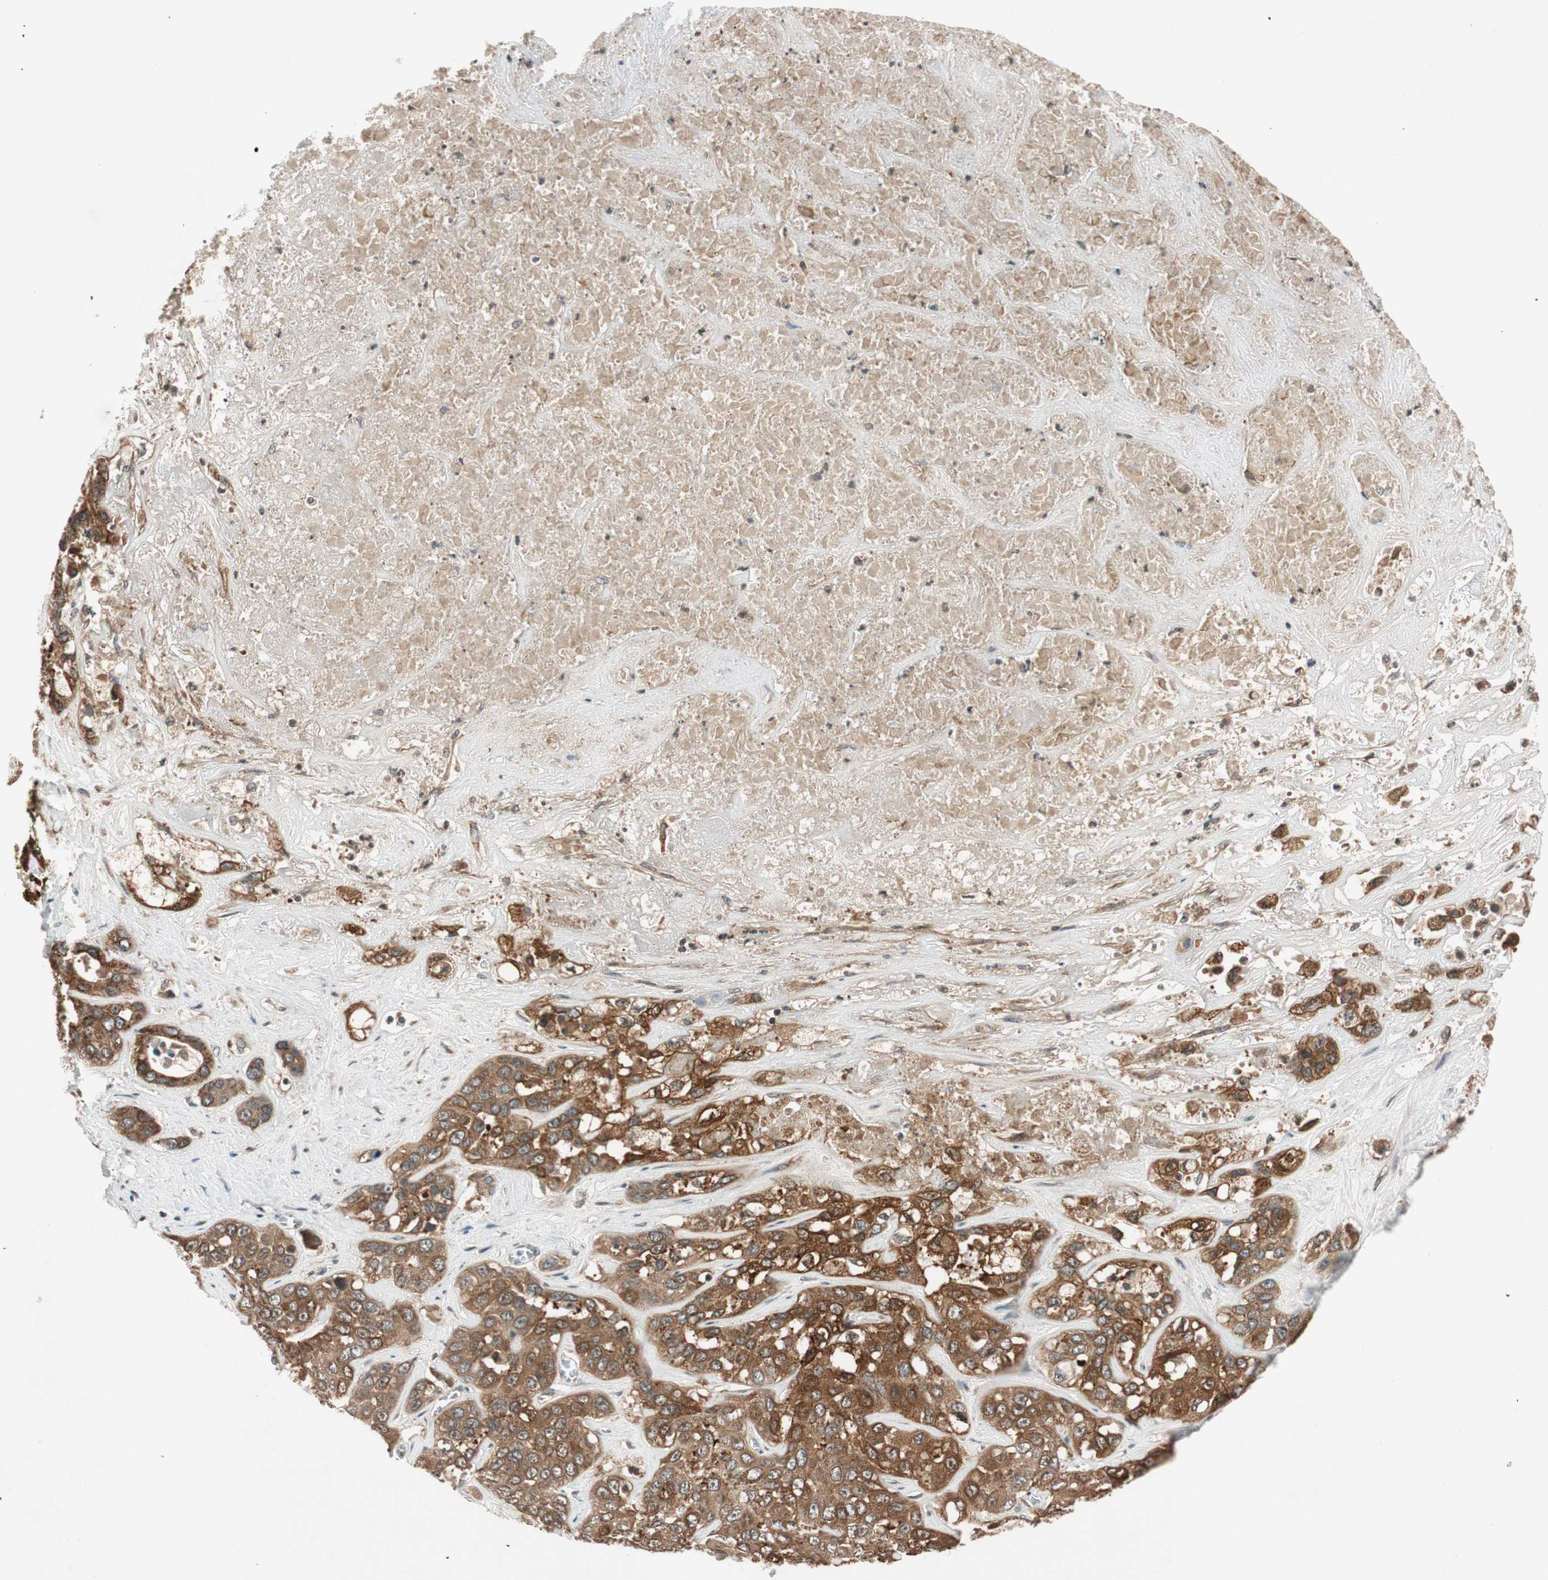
{"staining": {"intensity": "moderate", "quantity": ">75%", "location": "cytoplasmic/membranous"}, "tissue": "liver cancer", "cell_type": "Tumor cells", "image_type": "cancer", "snomed": [{"axis": "morphology", "description": "Cholangiocarcinoma"}, {"axis": "topography", "description": "Liver"}], "caption": "Immunohistochemistry (IHC) (DAB (3,3'-diaminobenzidine)) staining of liver cancer exhibits moderate cytoplasmic/membranous protein staining in about >75% of tumor cells.", "gene": "GCLM", "patient": {"sex": "female", "age": 52}}